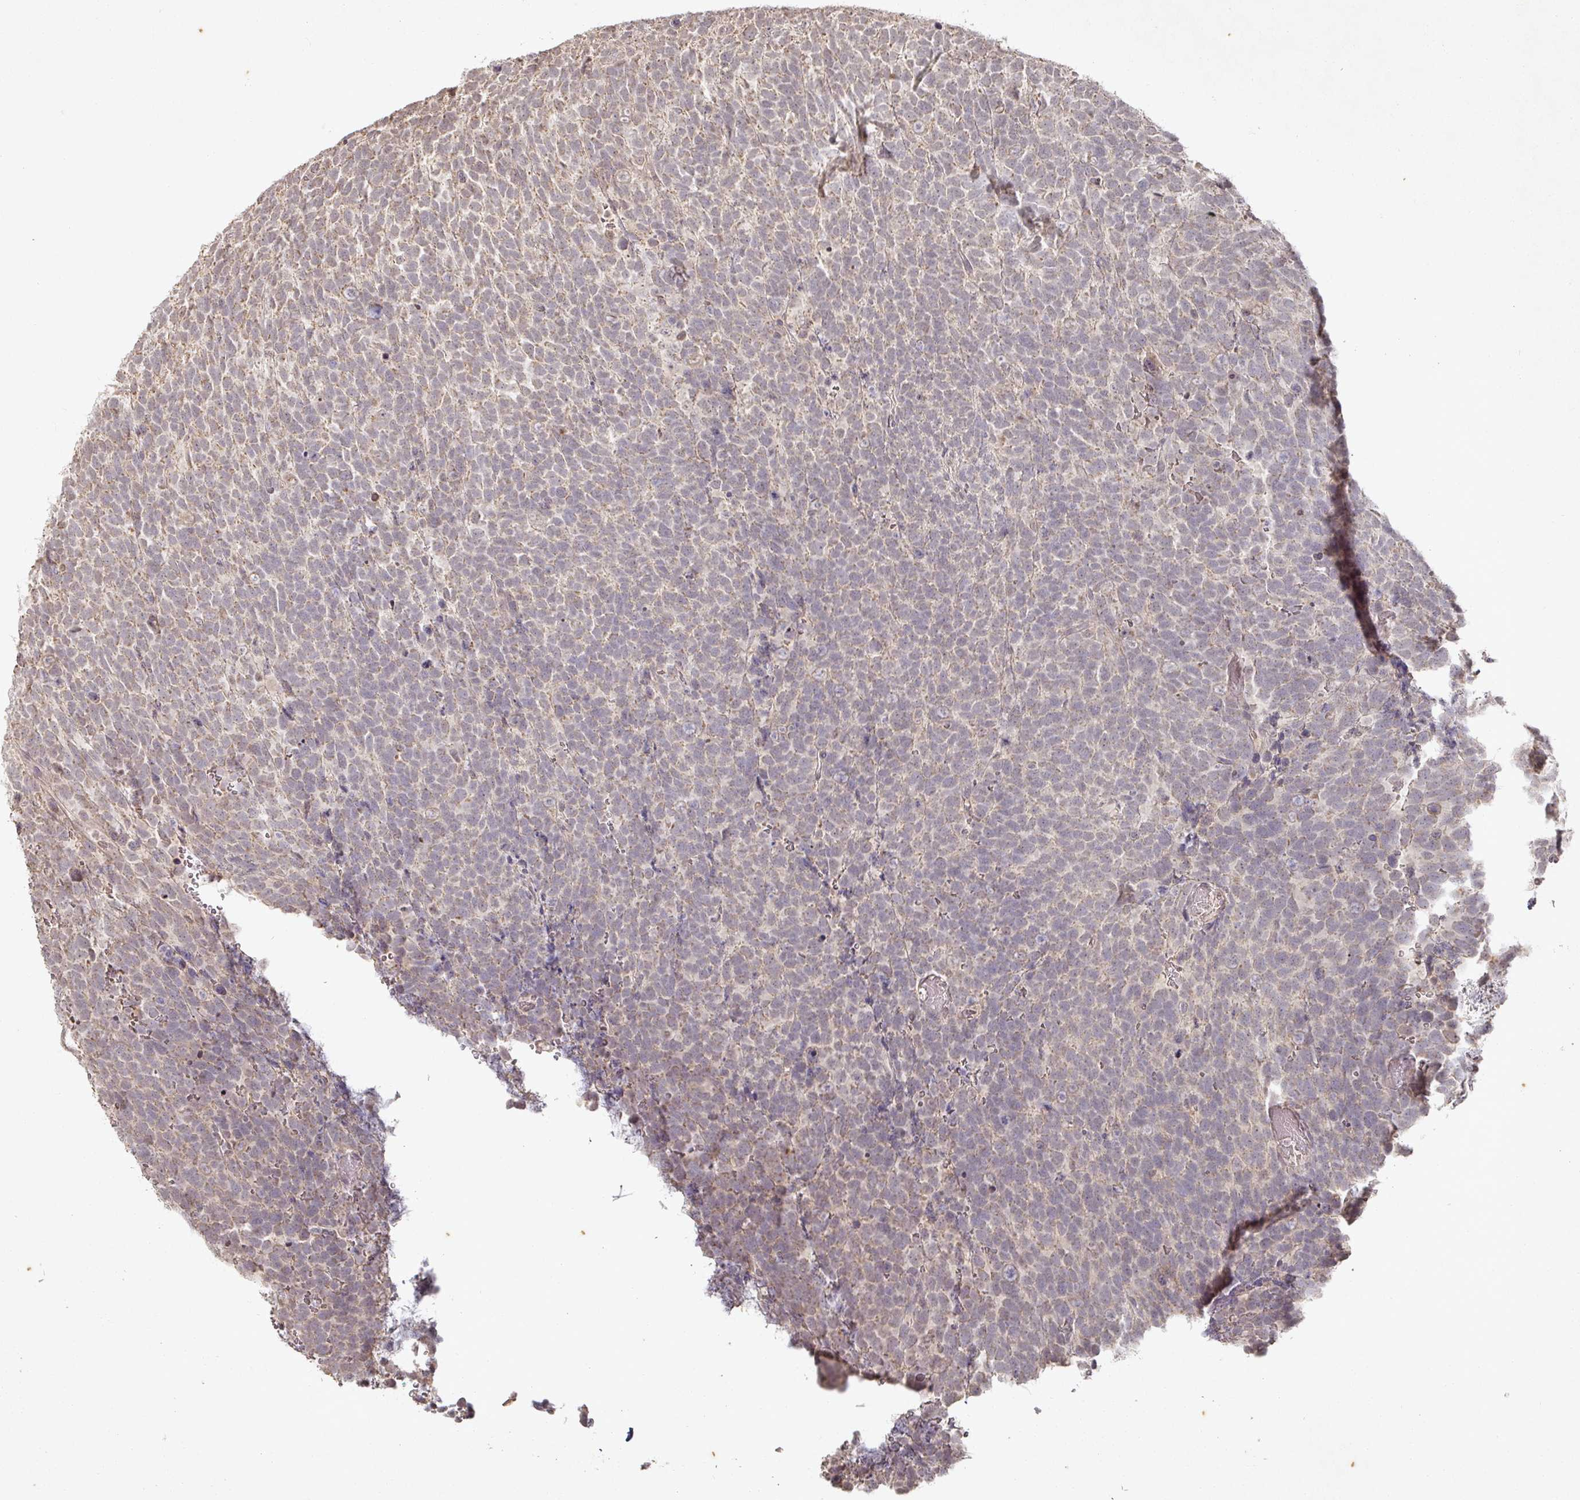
{"staining": {"intensity": "weak", "quantity": "25%-75%", "location": "cytoplasmic/membranous"}, "tissue": "urothelial cancer", "cell_type": "Tumor cells", "image_type": "cancer", "snomed": [{"axis": "morphology", "description": "Urothelial carcinoma, High grade"}, {"axis": "topography", "description": "Urinary bladder"}], "caption": "High-magnification brightfield microscopy of urothelial cancer stained with DAB (3,3'-diaminobenzidine) (brown) and counterstained with hematoxylin (blue). tumor cells exhibit weak cytoplasmic/membranous expression is seen in about25%-75% of cells.", "gene": "CAPN5", "patient": {"sex": "female", "age": 82}}